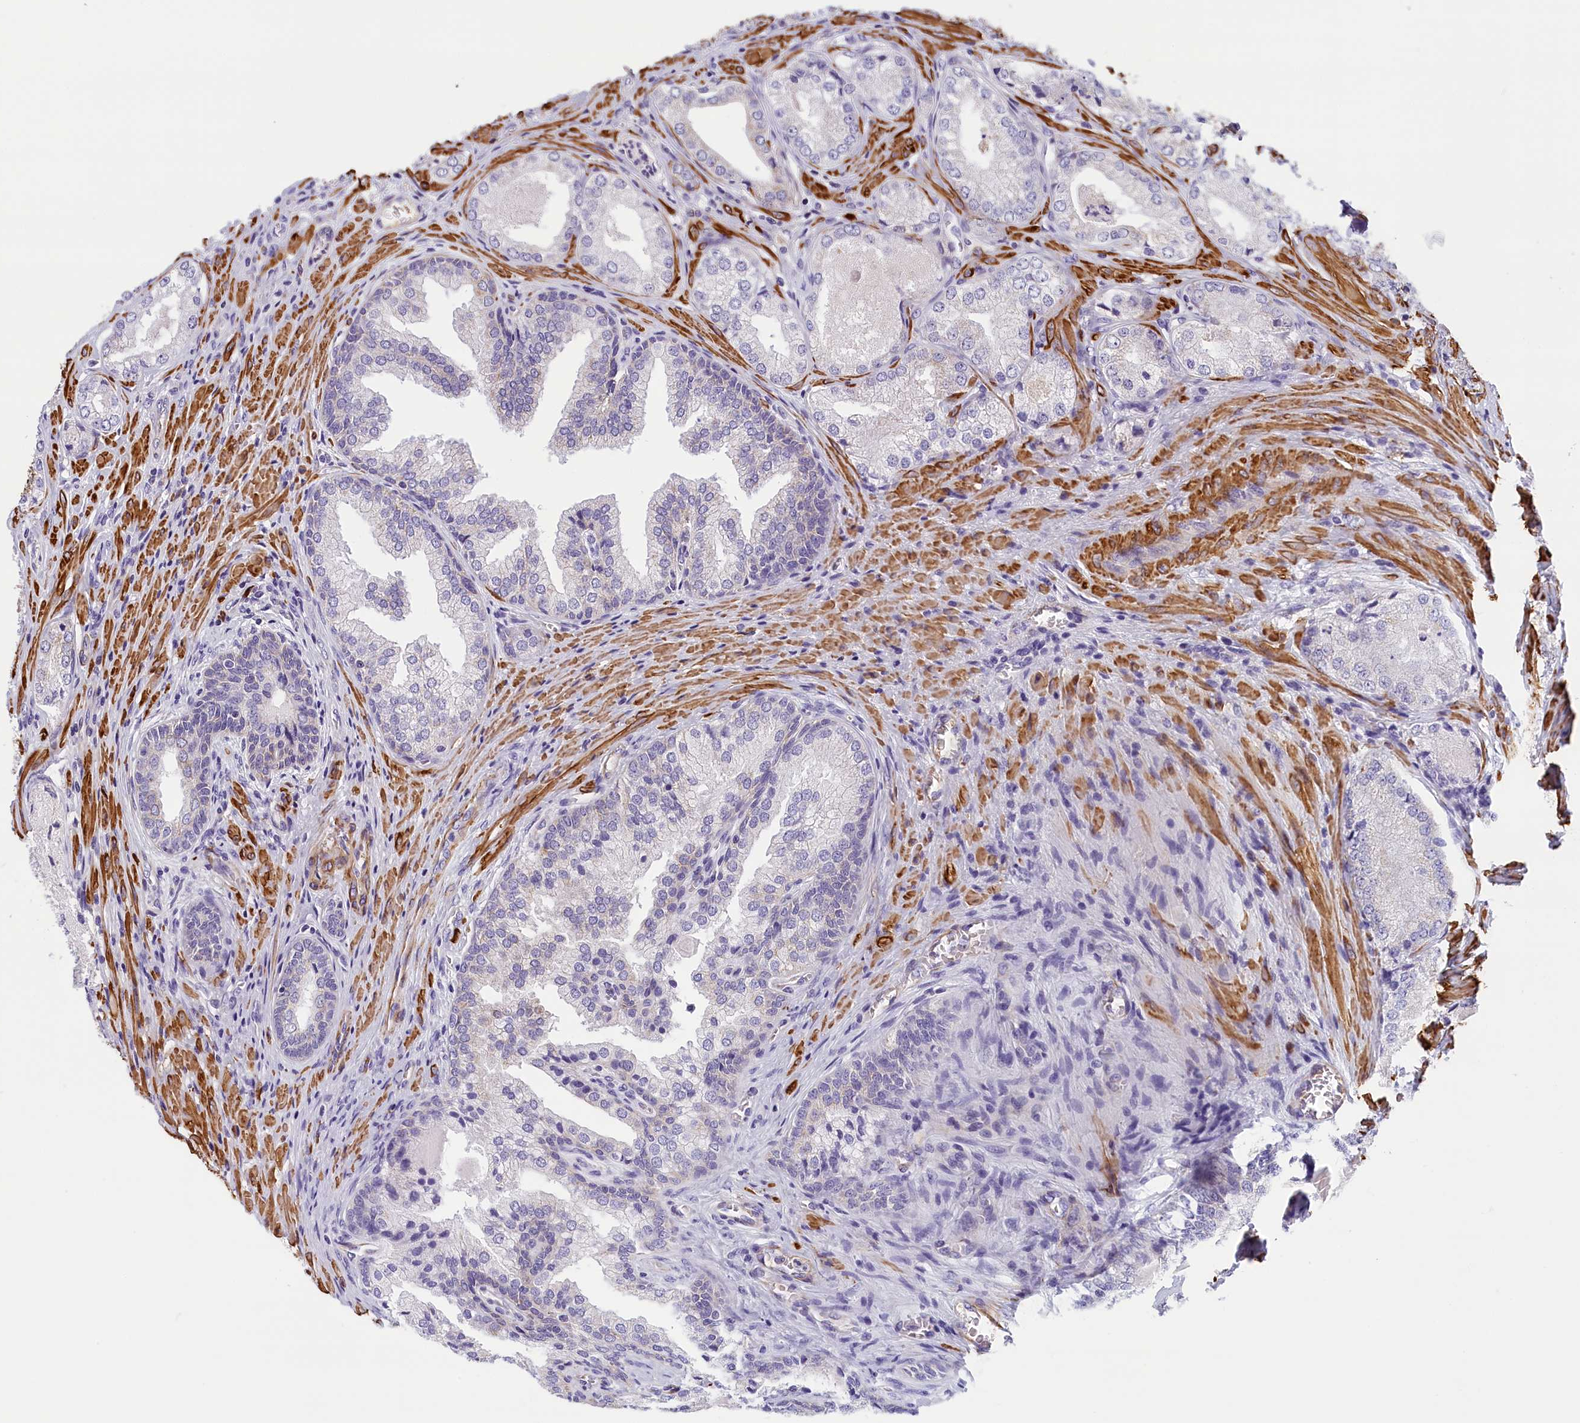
{"staining": {"intensity": "negative", "quantity": "none", "location": "none"}, "tissue": "prostate cancer", "cell_type": "Tumor cells", "image_type": "cancer", "snomed": [{"axis": "morphology", "description": "Adenocarcinoma, Low grade"}, {"axis": "topography", "description": "Prostate"}], "caption": "This is an immunohistochemistry (IHC) micrograph of human prostate cancer (adenocarcinoma (low-grade)). There is no staining in tumor cells.", "gene": "BCL2L13", "patient": {"sex": "male", "age": 68}}